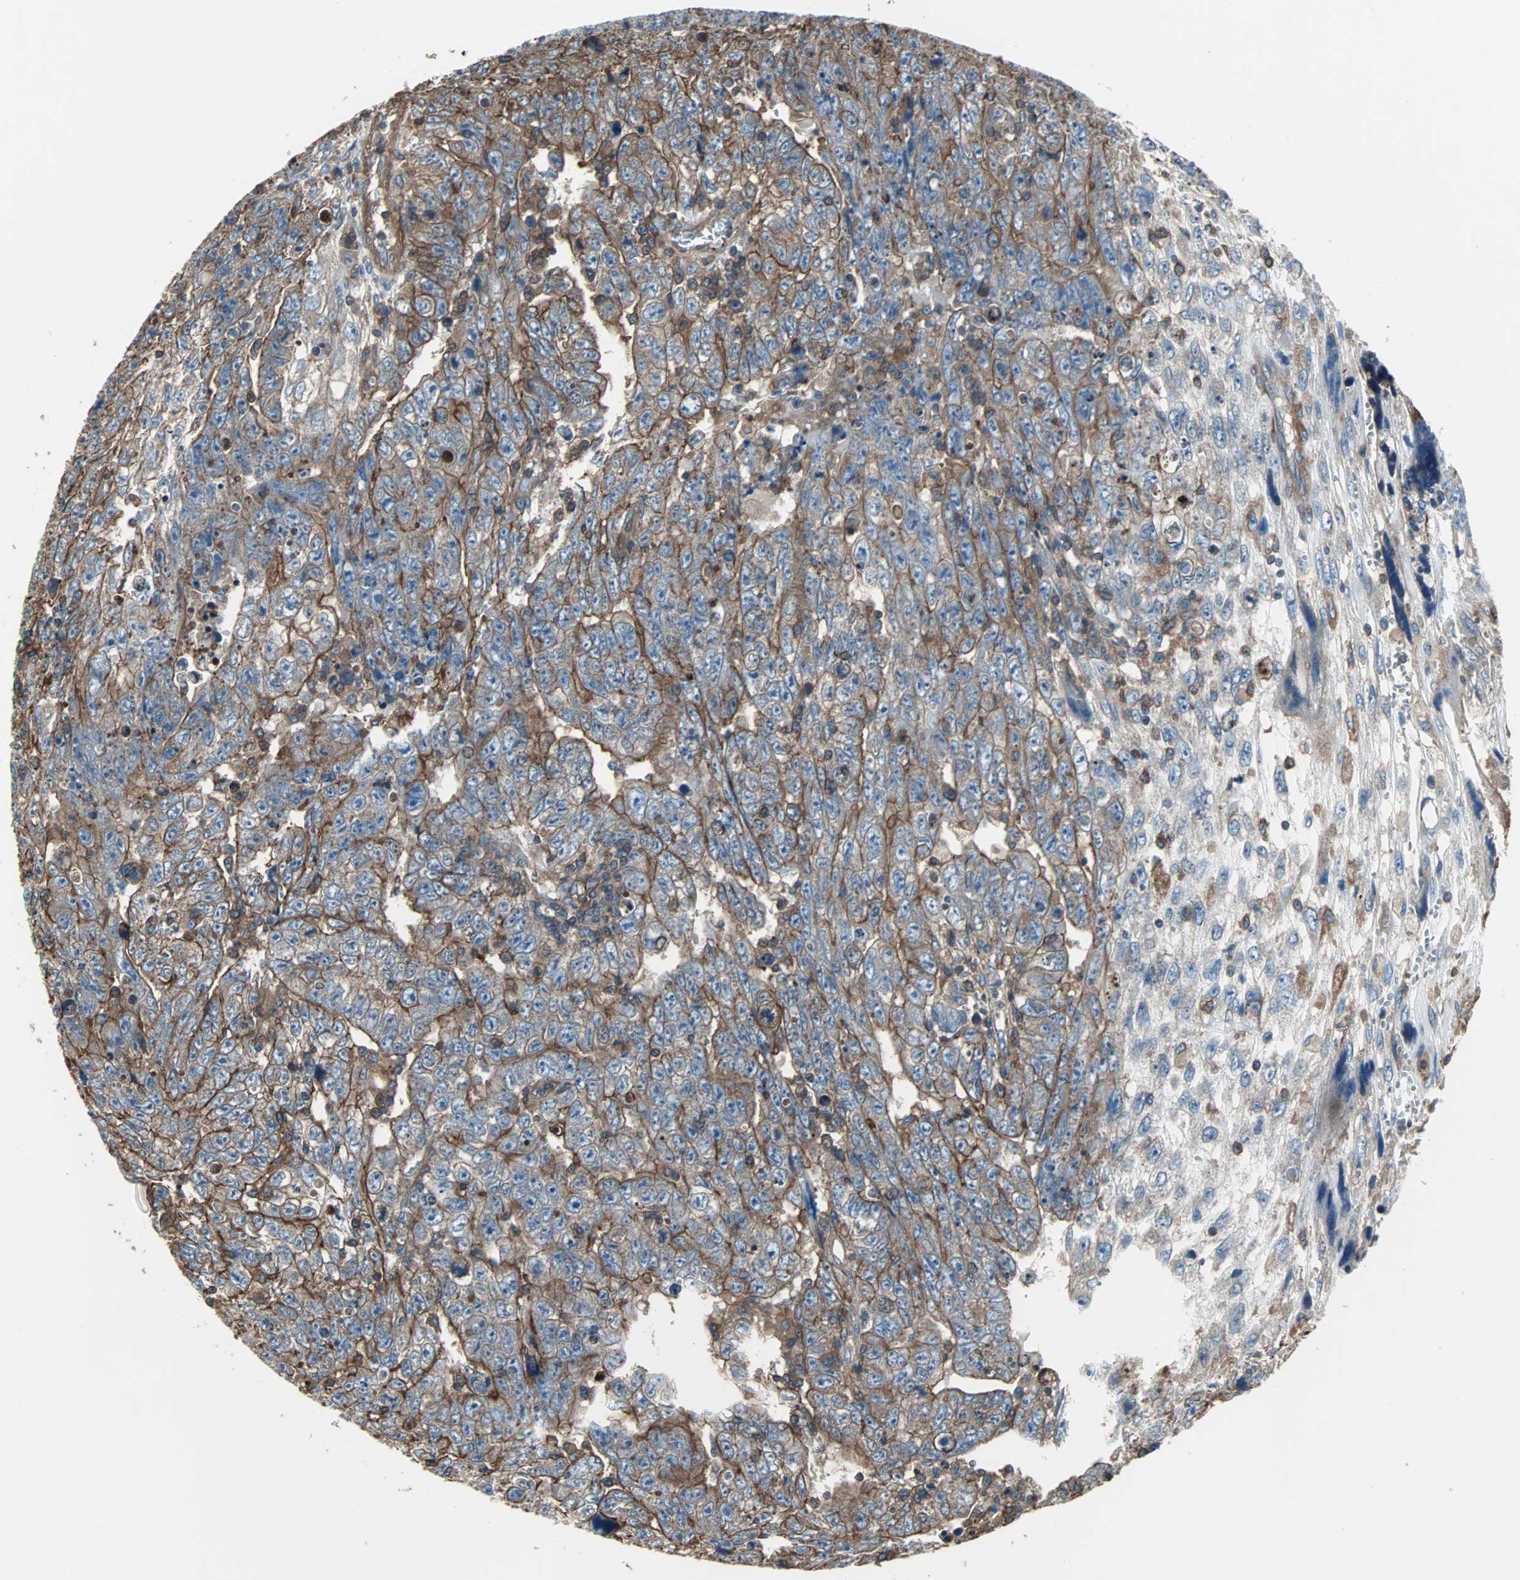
{"staining": {"intensity": "moderate", "quantity": "25%-75%", "location": "cytoplasmic/membranous"}, "tissue": "testis cancer", "cell_type": "Tumor cells", "image_type": "cancer", "snomed": [{"axis": "morphology", "description": "Carcinoma, Embryonal, NOS"}, {"axis": "topography", "description": "Testis"}], "caption": "DAB immunohistochemical staining of embryonal carcinoma (testis) demonstrates moderate cytoplasmic/membranous protein expression in approximately 25%-75% of tumor cells.", "gene": "ACTN1", "patient": {"sex": "male", "age": 28}}